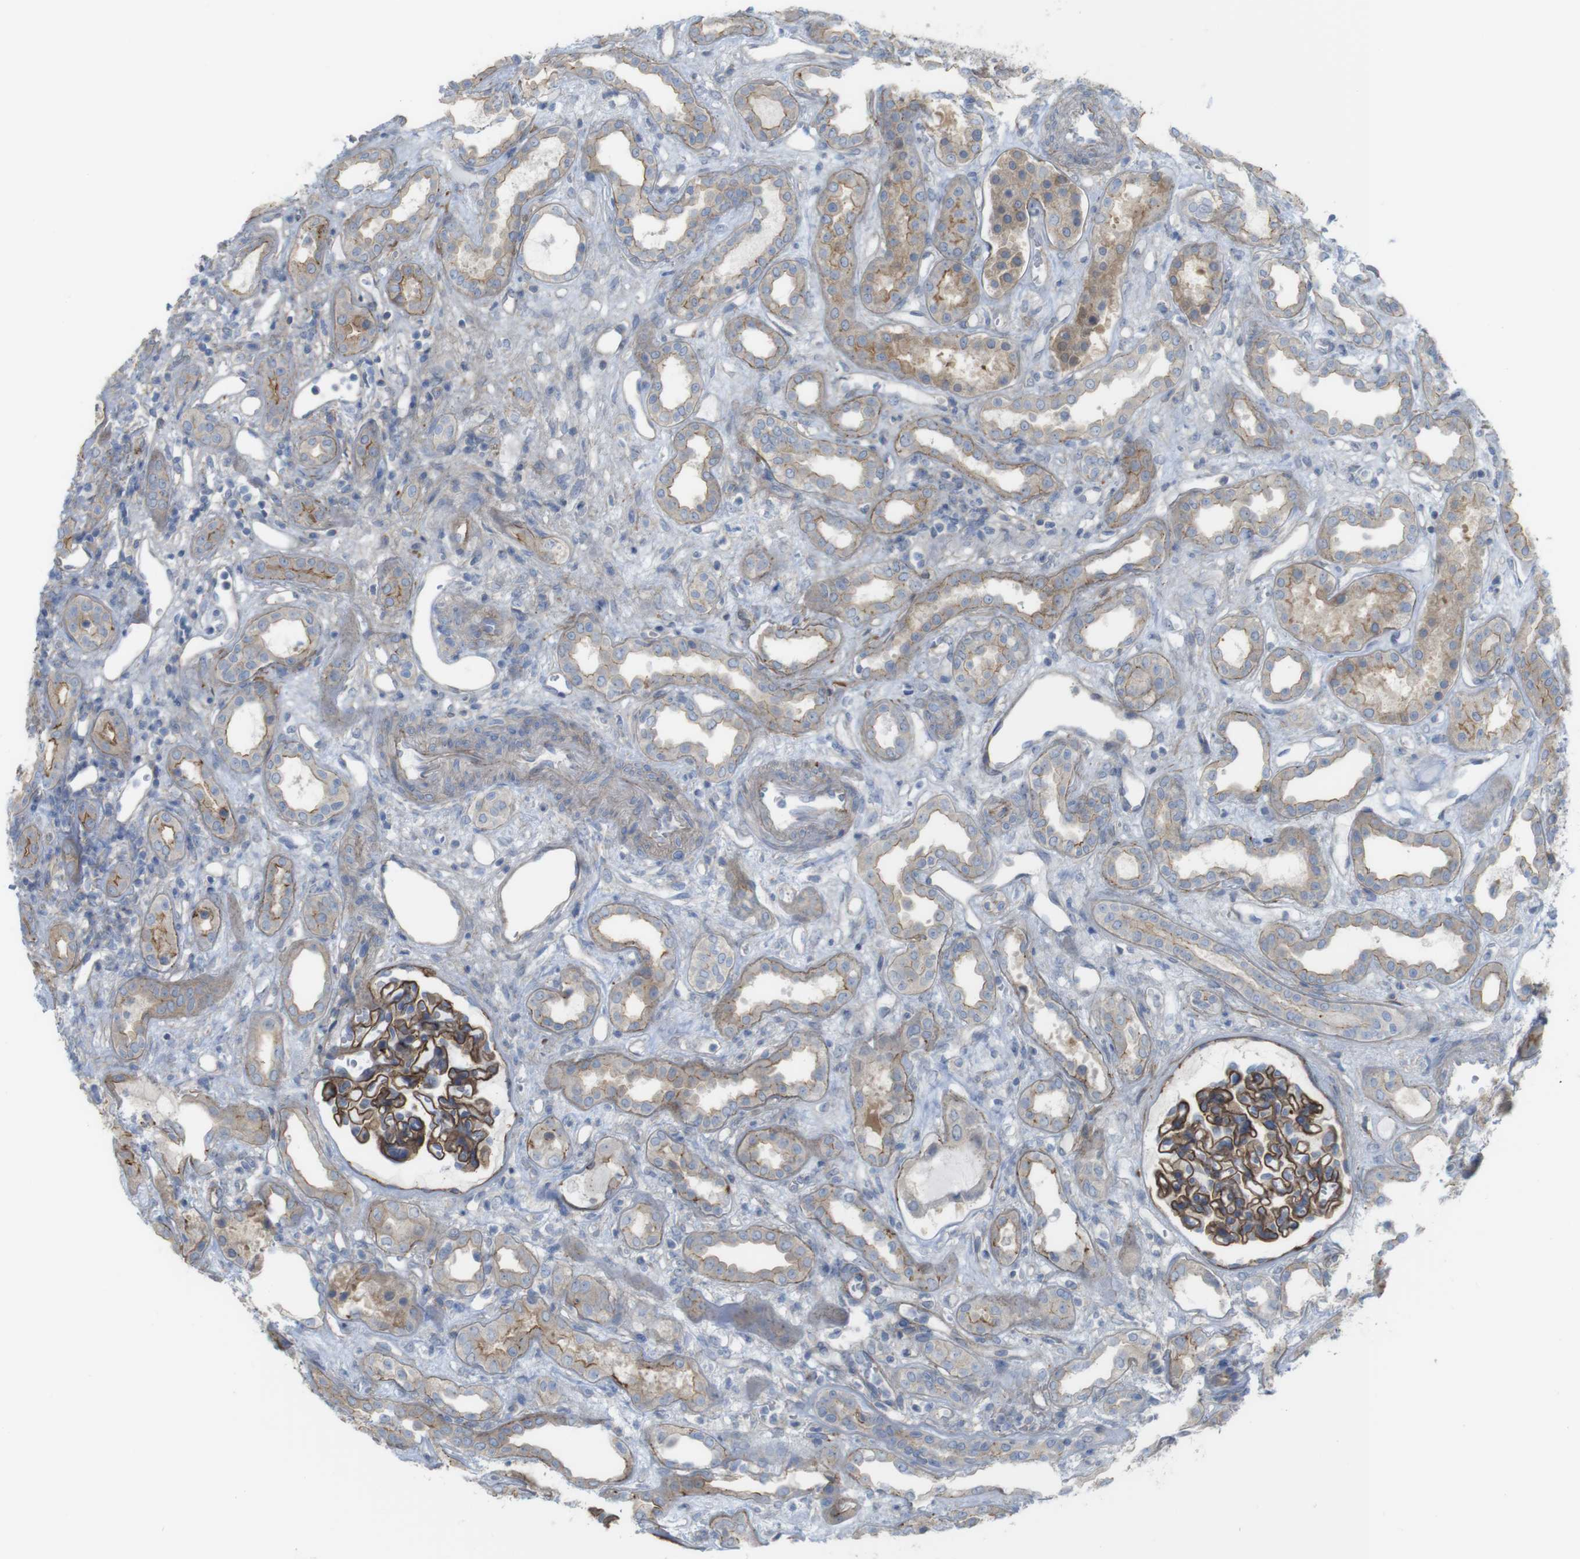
{"staining": {"intensity": "strong", "quantity": "25%-75%", "location": "cytoplasmic/membranous"}, "tissue": "kidney", "cell_type": "Cells in glomeruli", "image_type": "normal", "snomed": [{"axis": "morphology", "description": "Normal tissue, NOS"}, {"axis": "topography", "description": "Kidney"}], "caption": "A histopathology image of human kidney stained for a protein reveals strong cytoplasmic/membranous brown staining in cells in glomeruli. Nuclei are stained in blue.", "gene": "PREX2", "patient": {"sex": "male", "age": 59}}